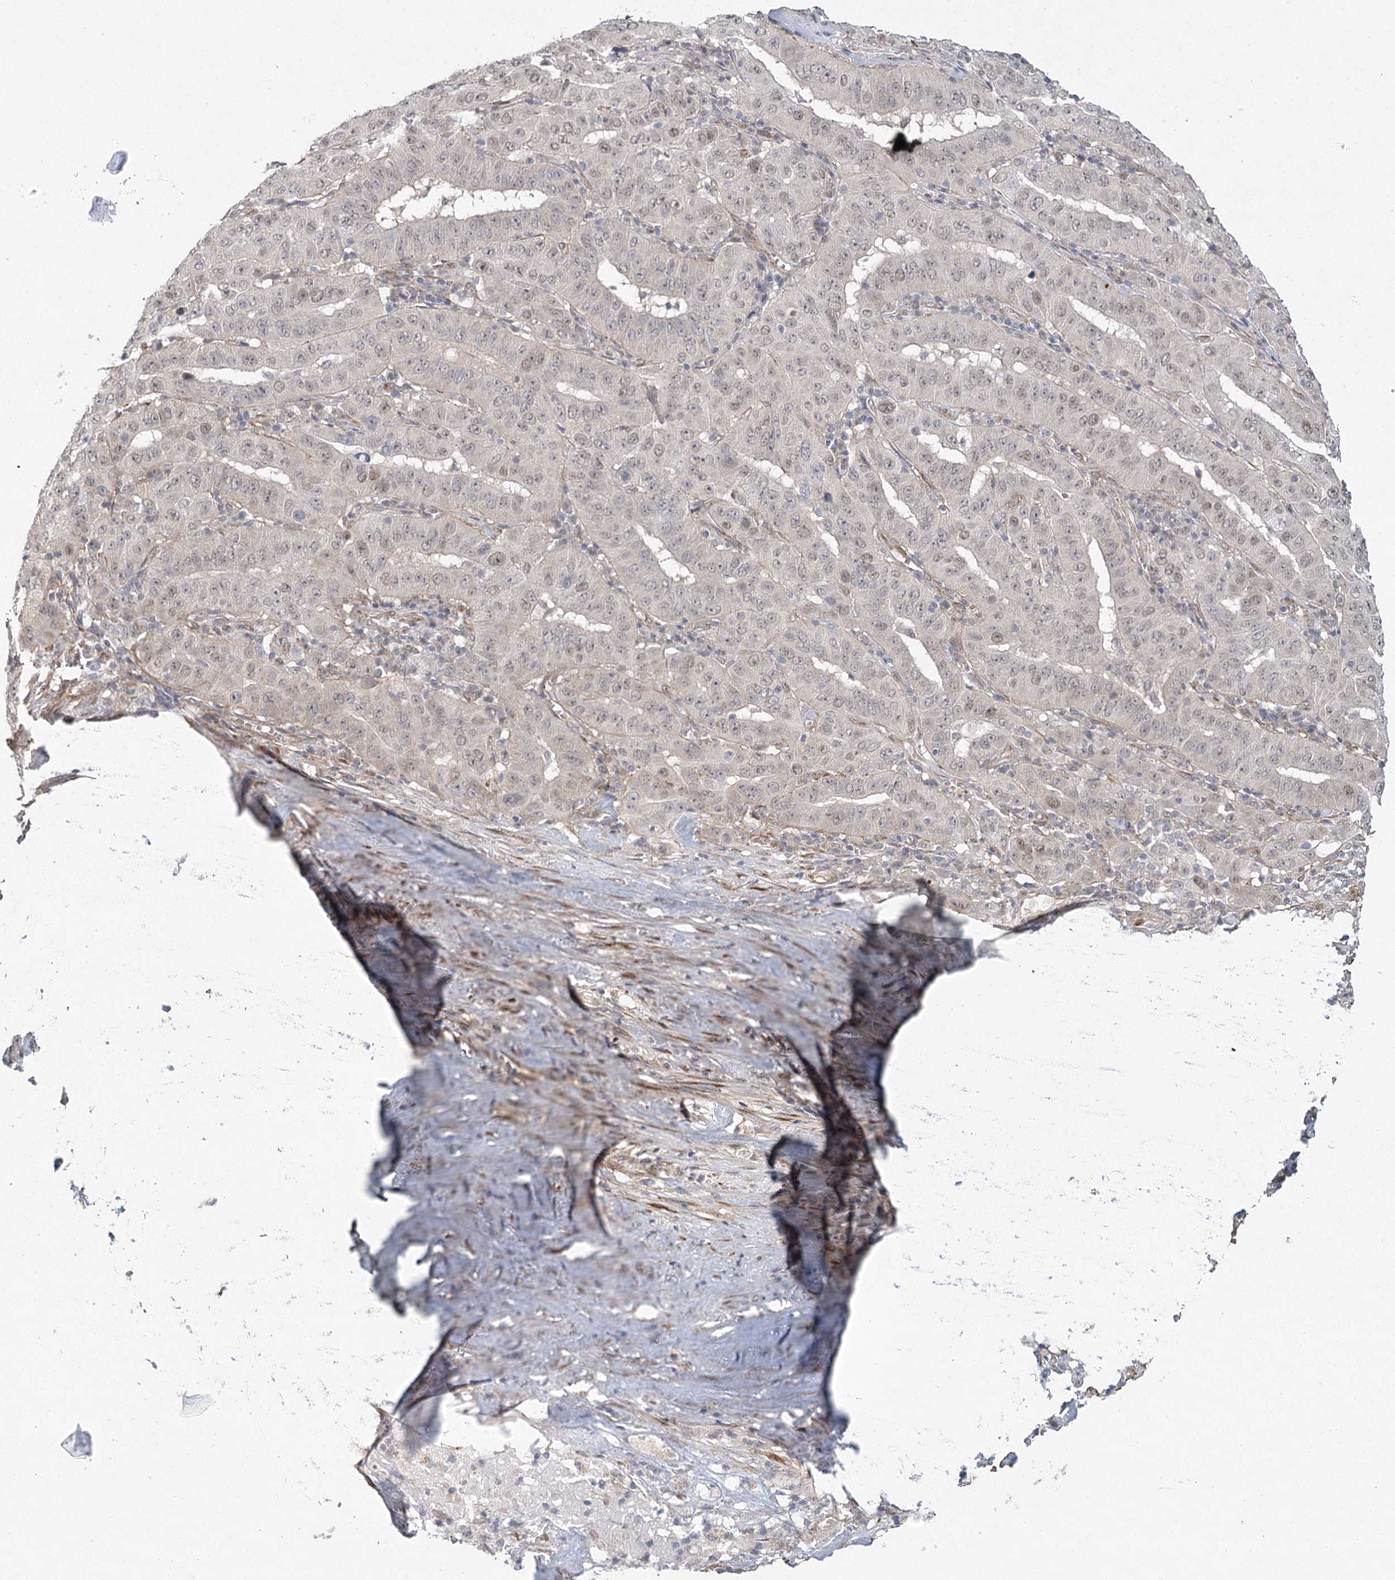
{"staining": {"intensity": "weak", "quantity": "<25%", "location": "nuclear"}, "tissue": "pancreatic cancer", "cell_type": "Tumor cells", "image_type": "cancer", "snomed": [{"axis": "morphology", "description": "Adenocarcinoma, NOS"}, {"axis": "topography", "description": "Pancreas"}], "caption": "Immunohistochemistry histopathology image of human adenocarcinoma (pancreatic) stained for a protein (brown), which exhibits no staining in tumor cells.", "gene": "MED28", "patient": {"sex": "male", "age": 63}}